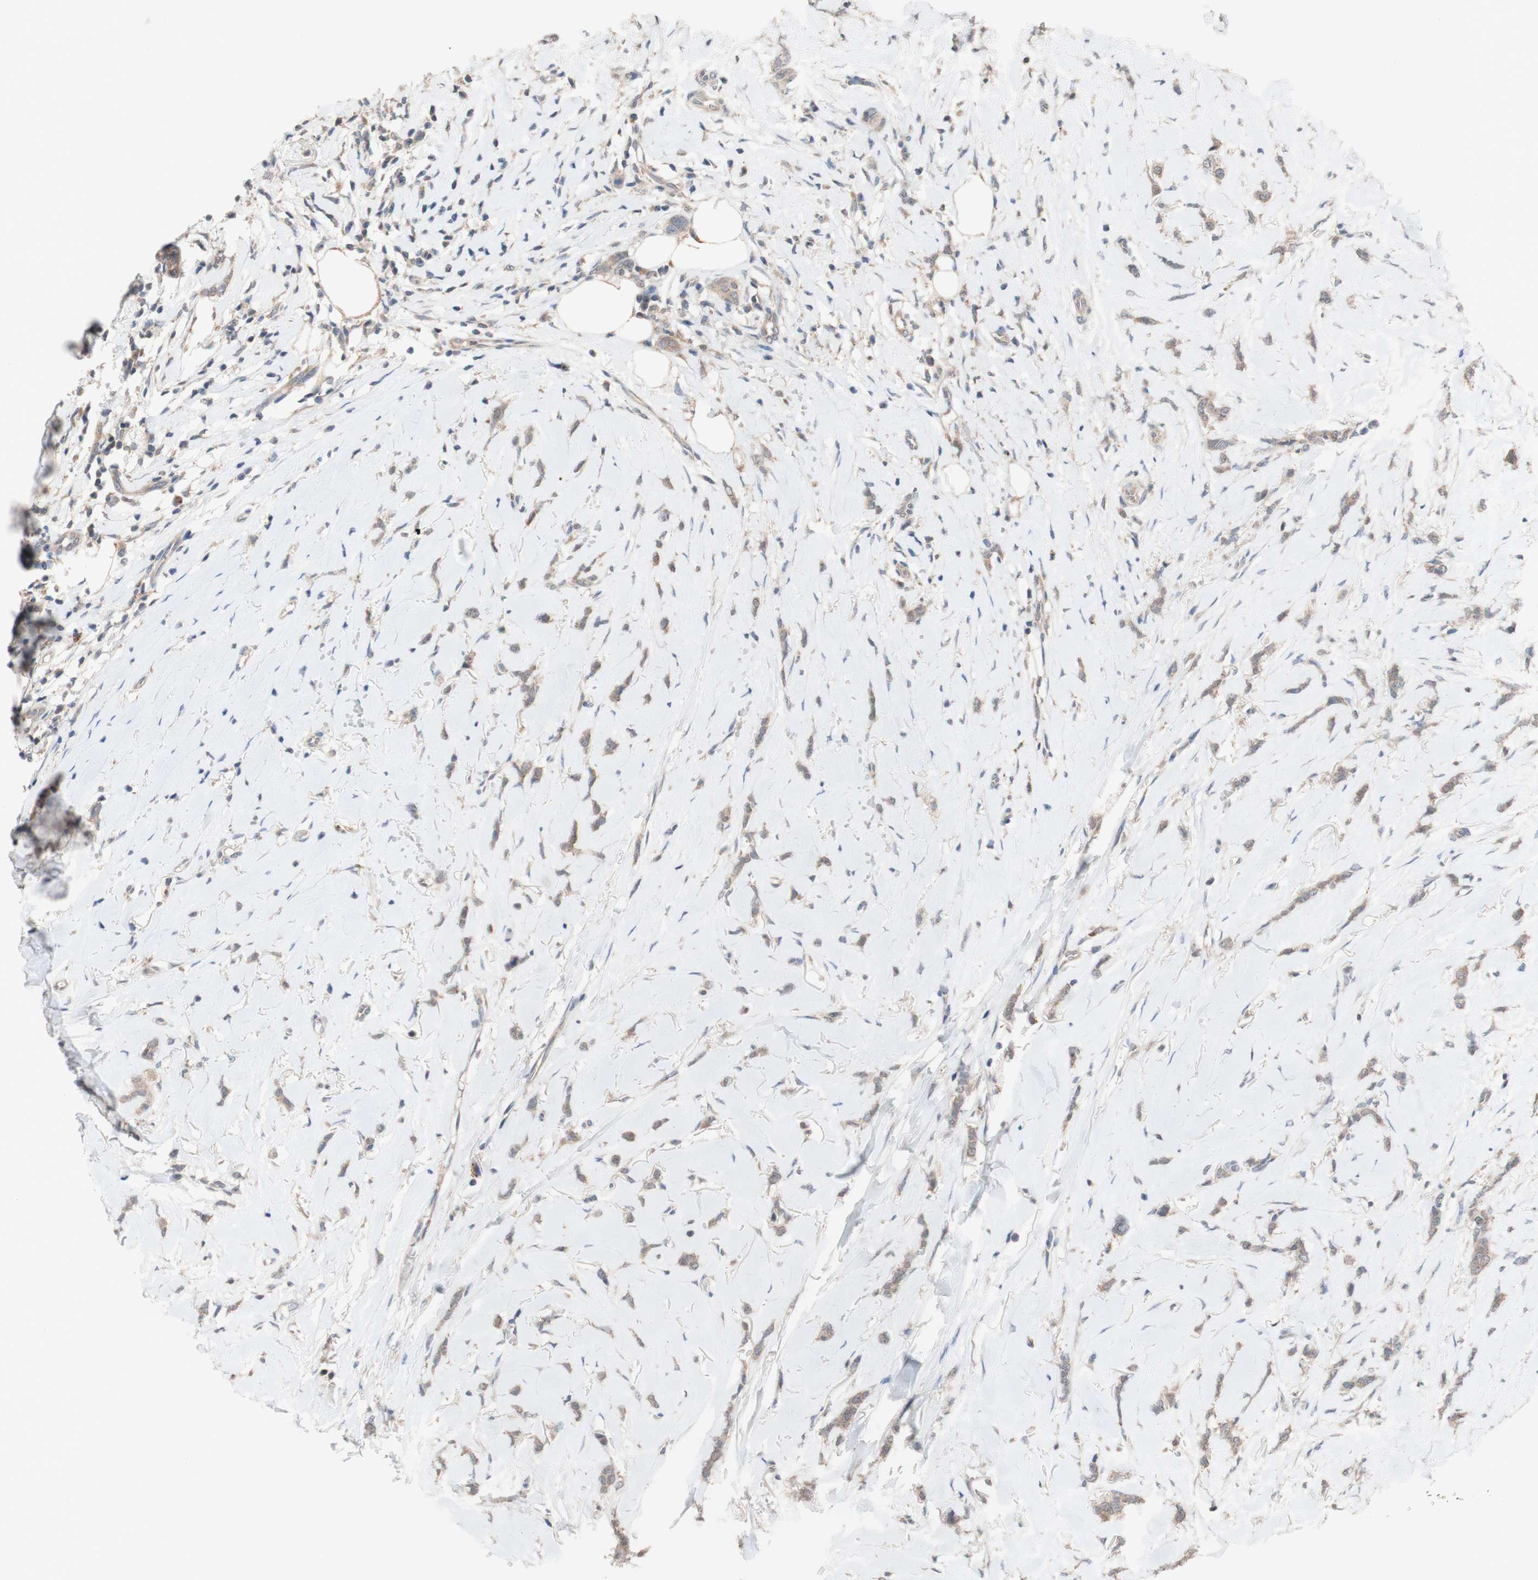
{"staining": {"intensity": "weak", "quantity": ">75%", "location": "cytoplasmic/membranous"}, "tissue": "breast cancer", "cell_type": "Tumor cells", "image_type": "cancer", "snomed": [{"axis": "morphology", "description": "Lobular carcinoma"}, {"axis": "topography", "description": "Skin"}, {"axis": "topography", "description": "Breast"}], "caption": "Breast cancer (lobular carcinoma) tissue reveals weak cytoplasmic/membranous positivity in approximately >75% of tumor cells", "gene": "PEX2", "patient": {"sex": "female", "age": 46}}